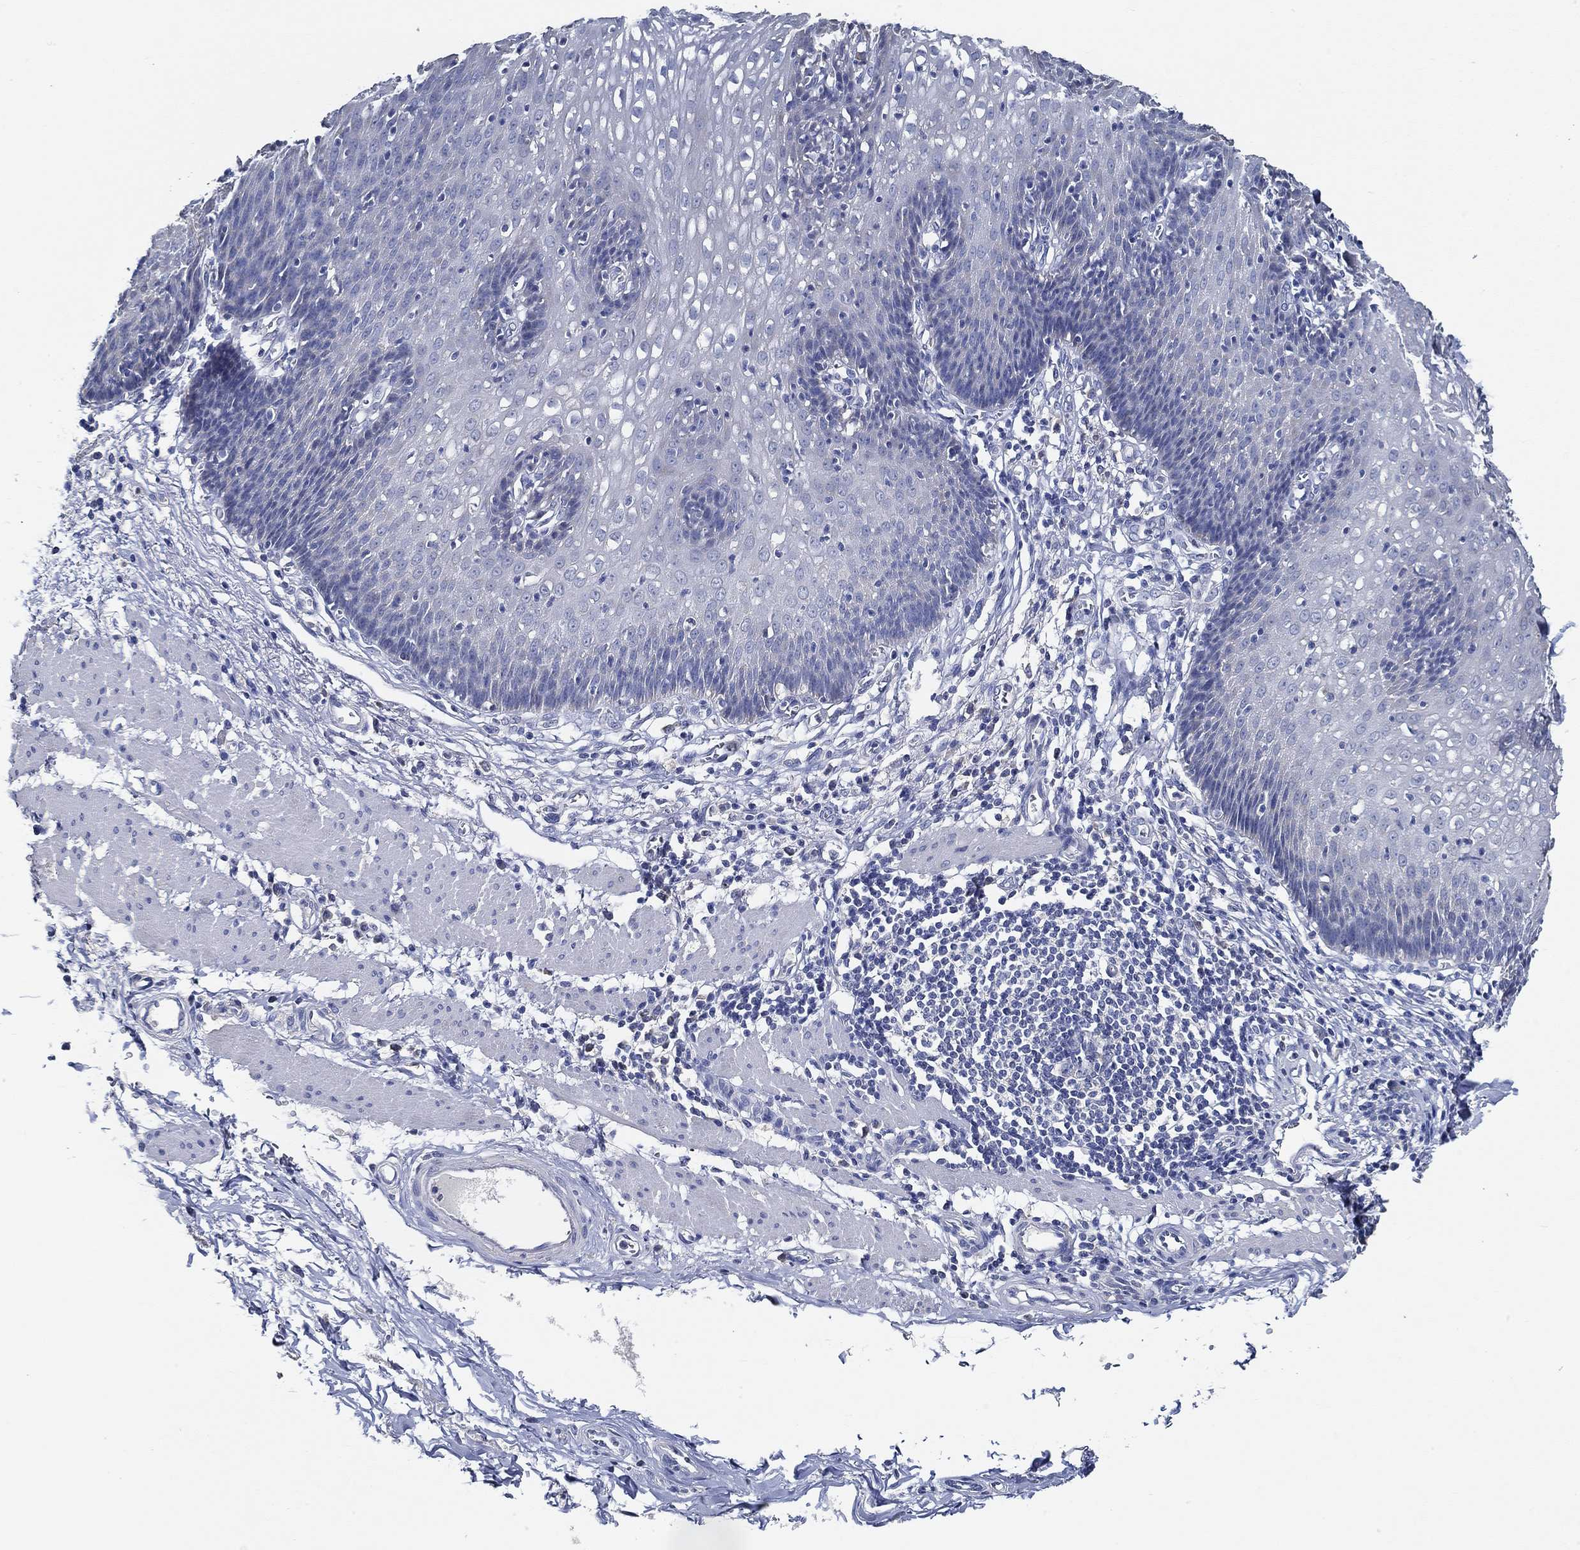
{"staining": {"intensity": "negative", "quantity": "none", "location": "none"}, "tissue": "esophagus", "cell_type": "Squamous epithelial cells", "image_type": "normal", "snomed": [{"axis": "morphology", "description": "Normal tissue, NOS"}, {"axis": "topography", "description": "Esophagus"}], "caption": "Immunohistochemistry (IHC) micrograph of benign esophagus: human esophagus stained with DAB (3,3'-diaminobenzidine) exhibits no significant protein positivity in squamous epithelial cells.", "gene": "DOCK3", "patient": {"sex": "male", "age": 57}}